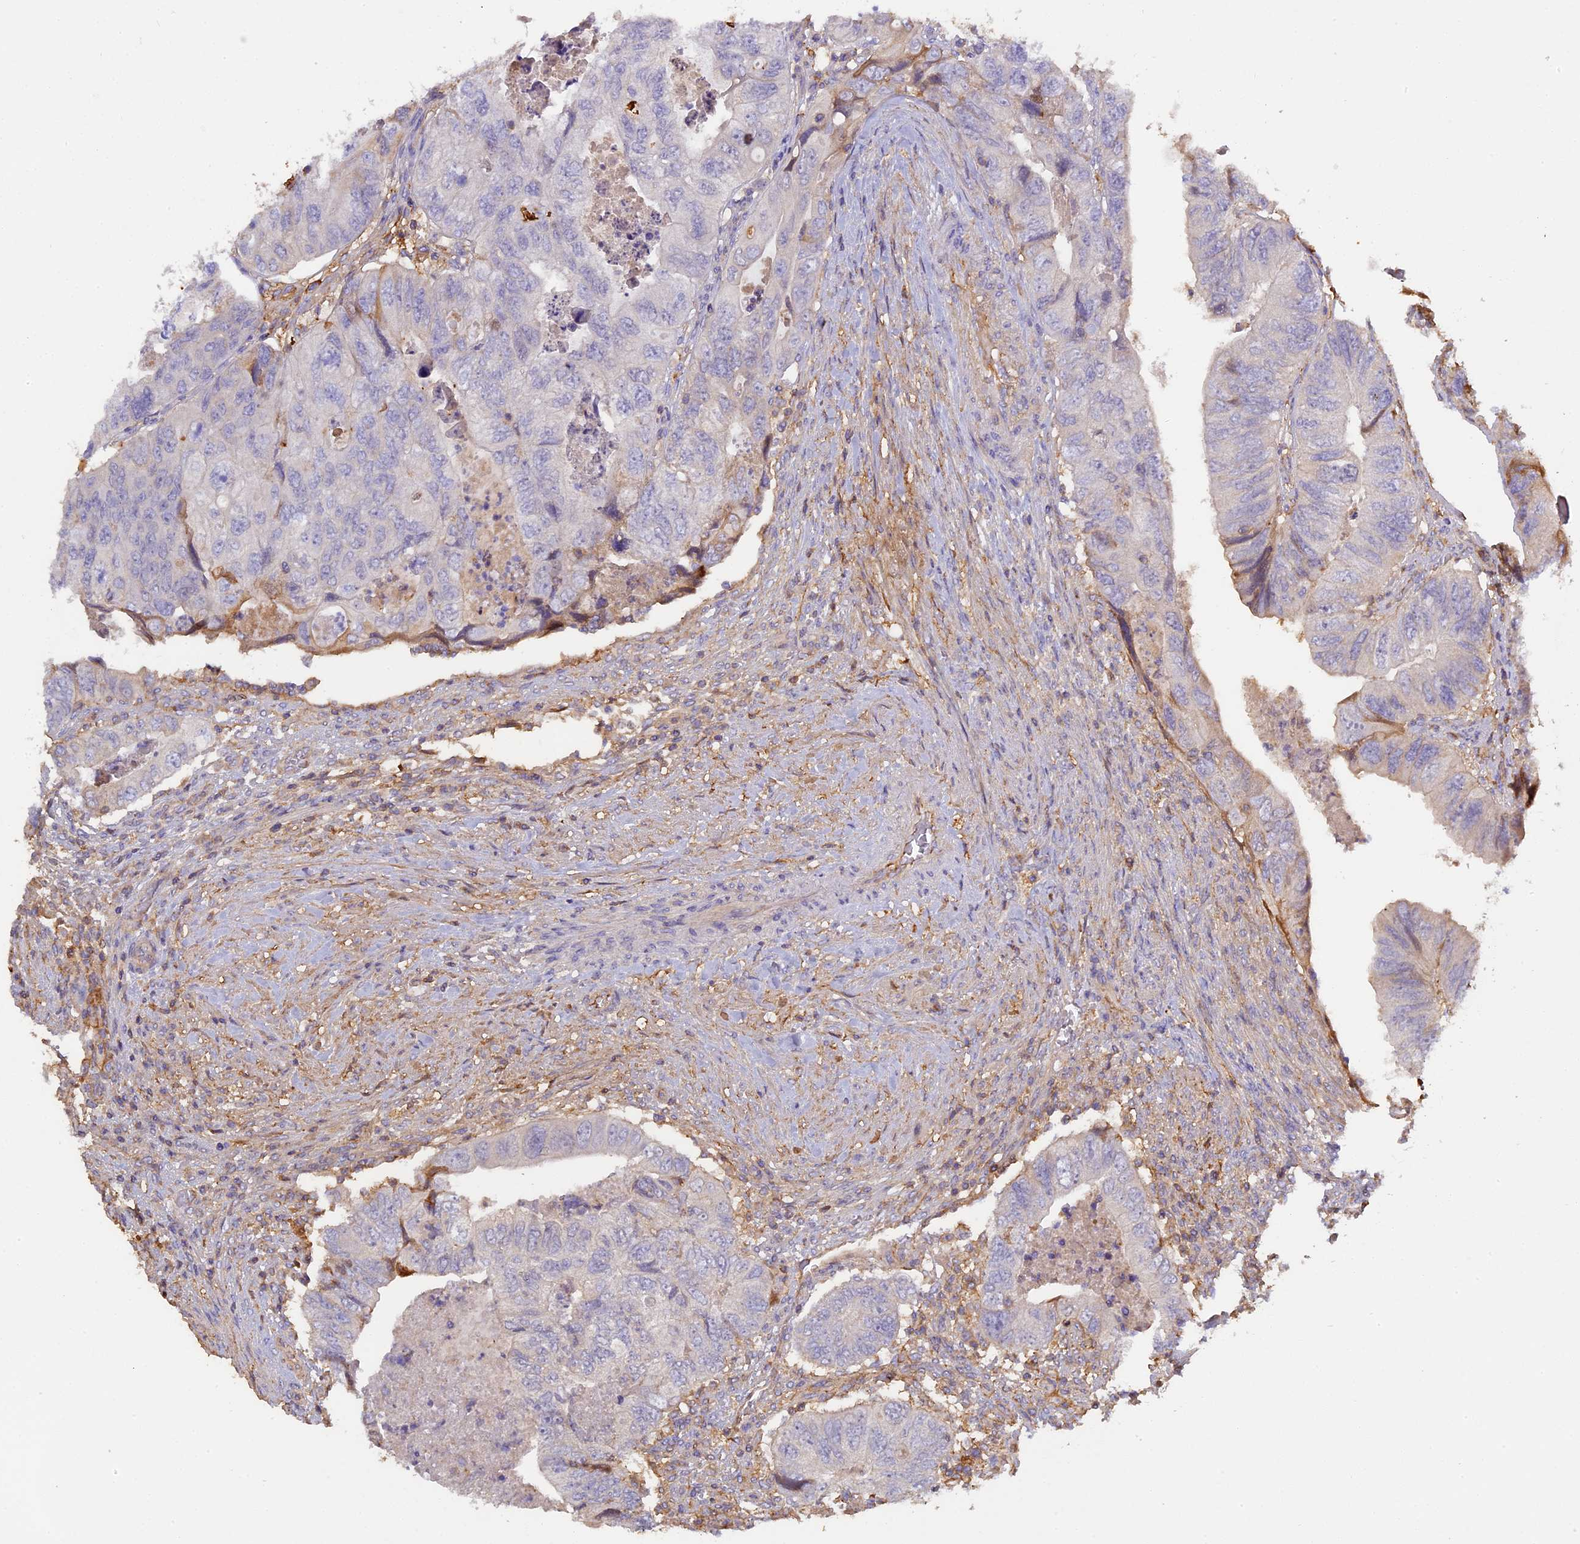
{"staining": {"intensity": "negative", "quantity": "none", "location": "none"}, "tissue": "colorectal cancer", "cell_type": "Tumor cells", "image_type": "cancer", "snomed": [{"axis": "morphology", "description": "Adenocarcinoma, NOS"}, {"axis": "topography", "description": "Rectum"}], "caption": "This is a photomicrograph of immunohistochemistry staining of colorectal adenocarcinoma, which shows no expression in tumor cells.", "gene": "CFAP119", "patient": {"sex": "male", "age": 63}}